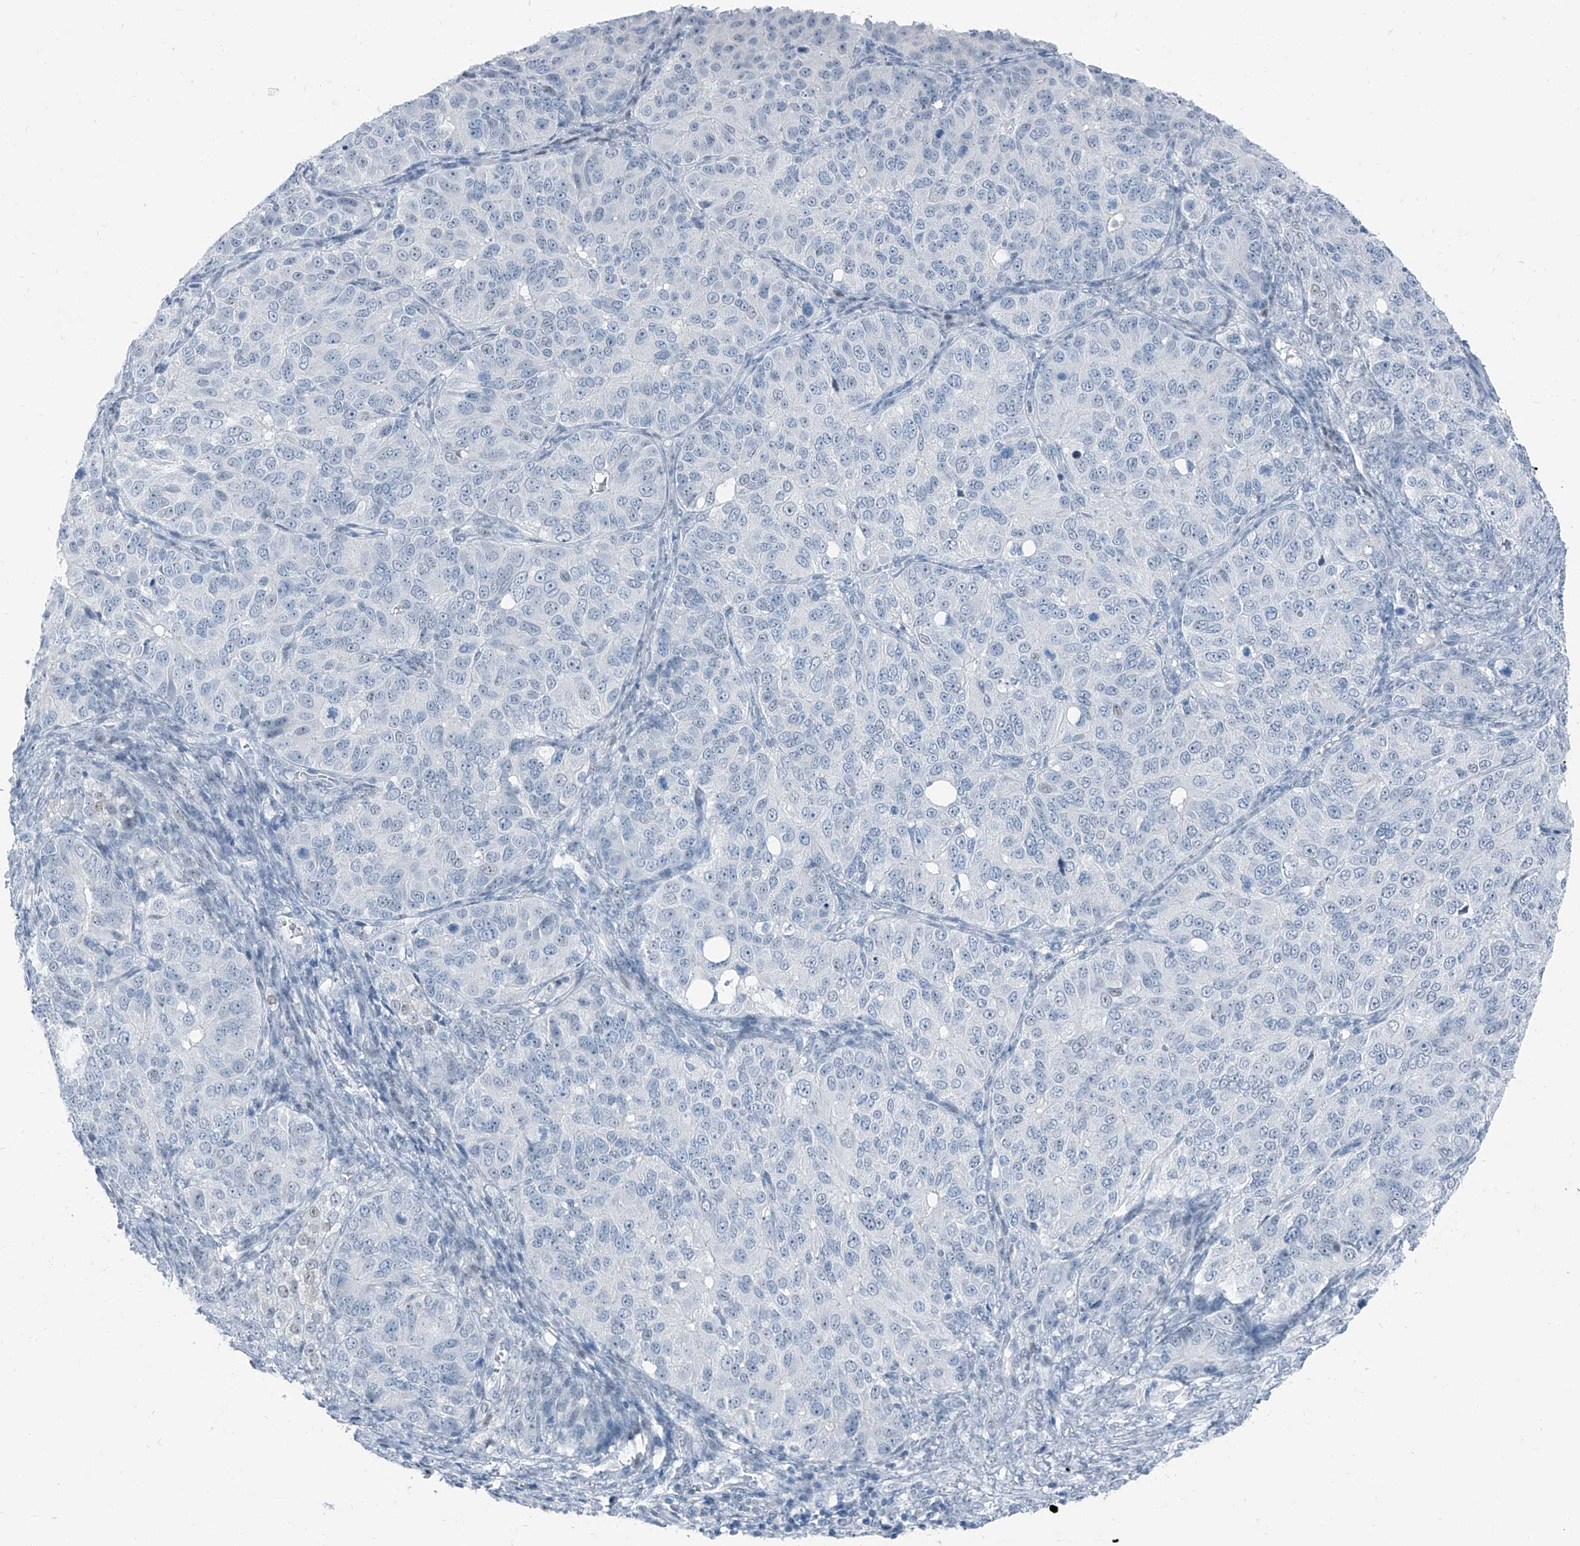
{"staining": {"intensity": "negative", "quantity": "none", "location": "none"}, "tissue": "ovarian cancer", "cell_type": "Tumor cells", "image_type": "cancer", "snomed": [{"axis": "morphology", "description": "Carcinoma, endometroid"}, {"axis": "topography", "description": "Ovary"}], "caption": "Immunohistochemistry (IHC) histopathology image of ovarian cancer (endometroid carcinoma) stained for a protein (brown), which reveals no expression in tumor cells.", "gene": "RGN", "patient": {"sex": "female", "age": 51}}